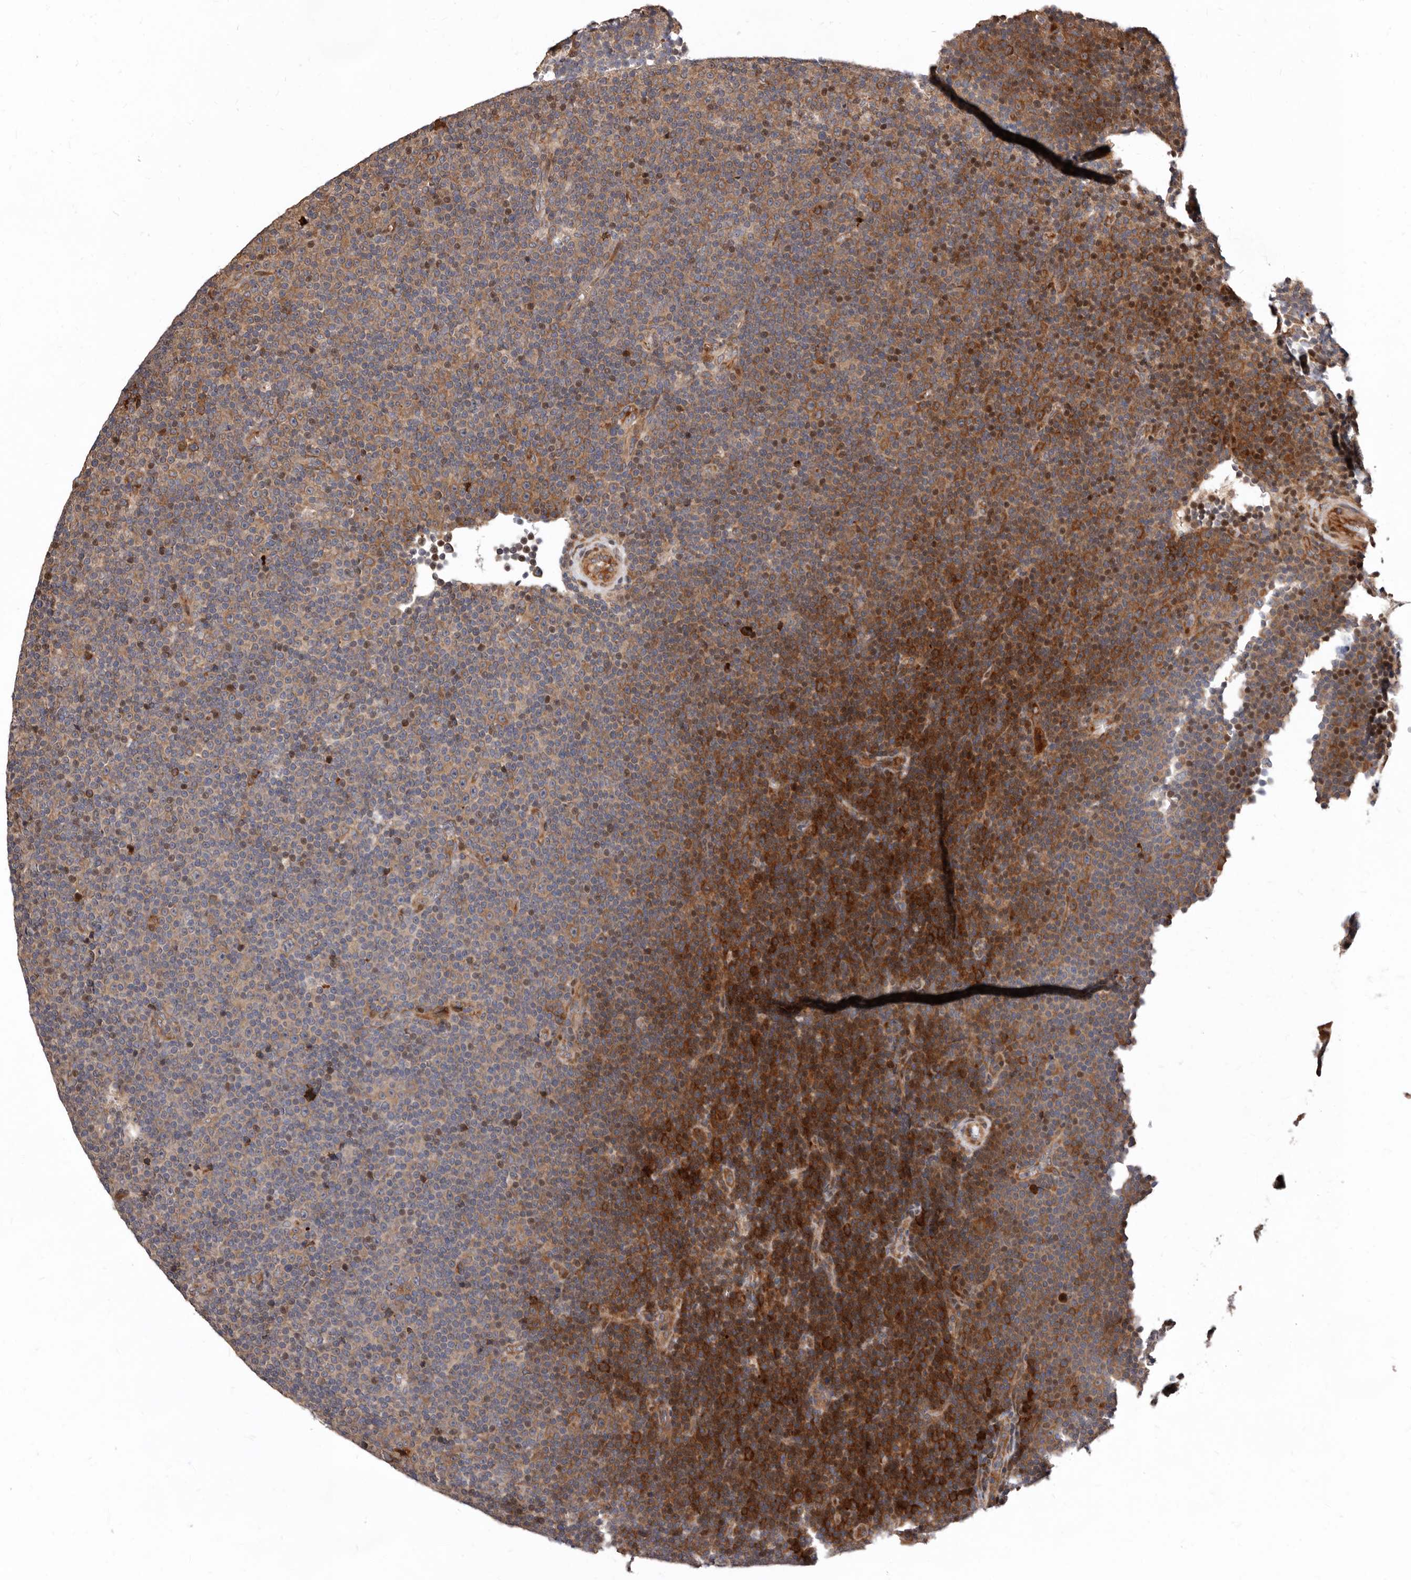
{"staining": {"intensity": "strong", "quantity": "<25%", "location": "cytoplasmic/membranous,nuclear"}, "tissue": "lymphoma", "cell_type": "Tumor cells", "image_type": "cancer", "snomed": [{"axis": "morphology", "description": "Malignant lymphoma, non-Hodgkin's type, Low grade"}, {"axis": "topography", "description": "Lymph node"}], "caption": "A micrograph showing strong cytoplasmic/membranous and nuclear expression in about <25% of tumor cells in low-grade malignant lymphoma, non-Hodgkin's type, as visualized by brown immunohistochemical staining.", "gene": "WEE2", "patient": {"sex": "female", "age": 67}}